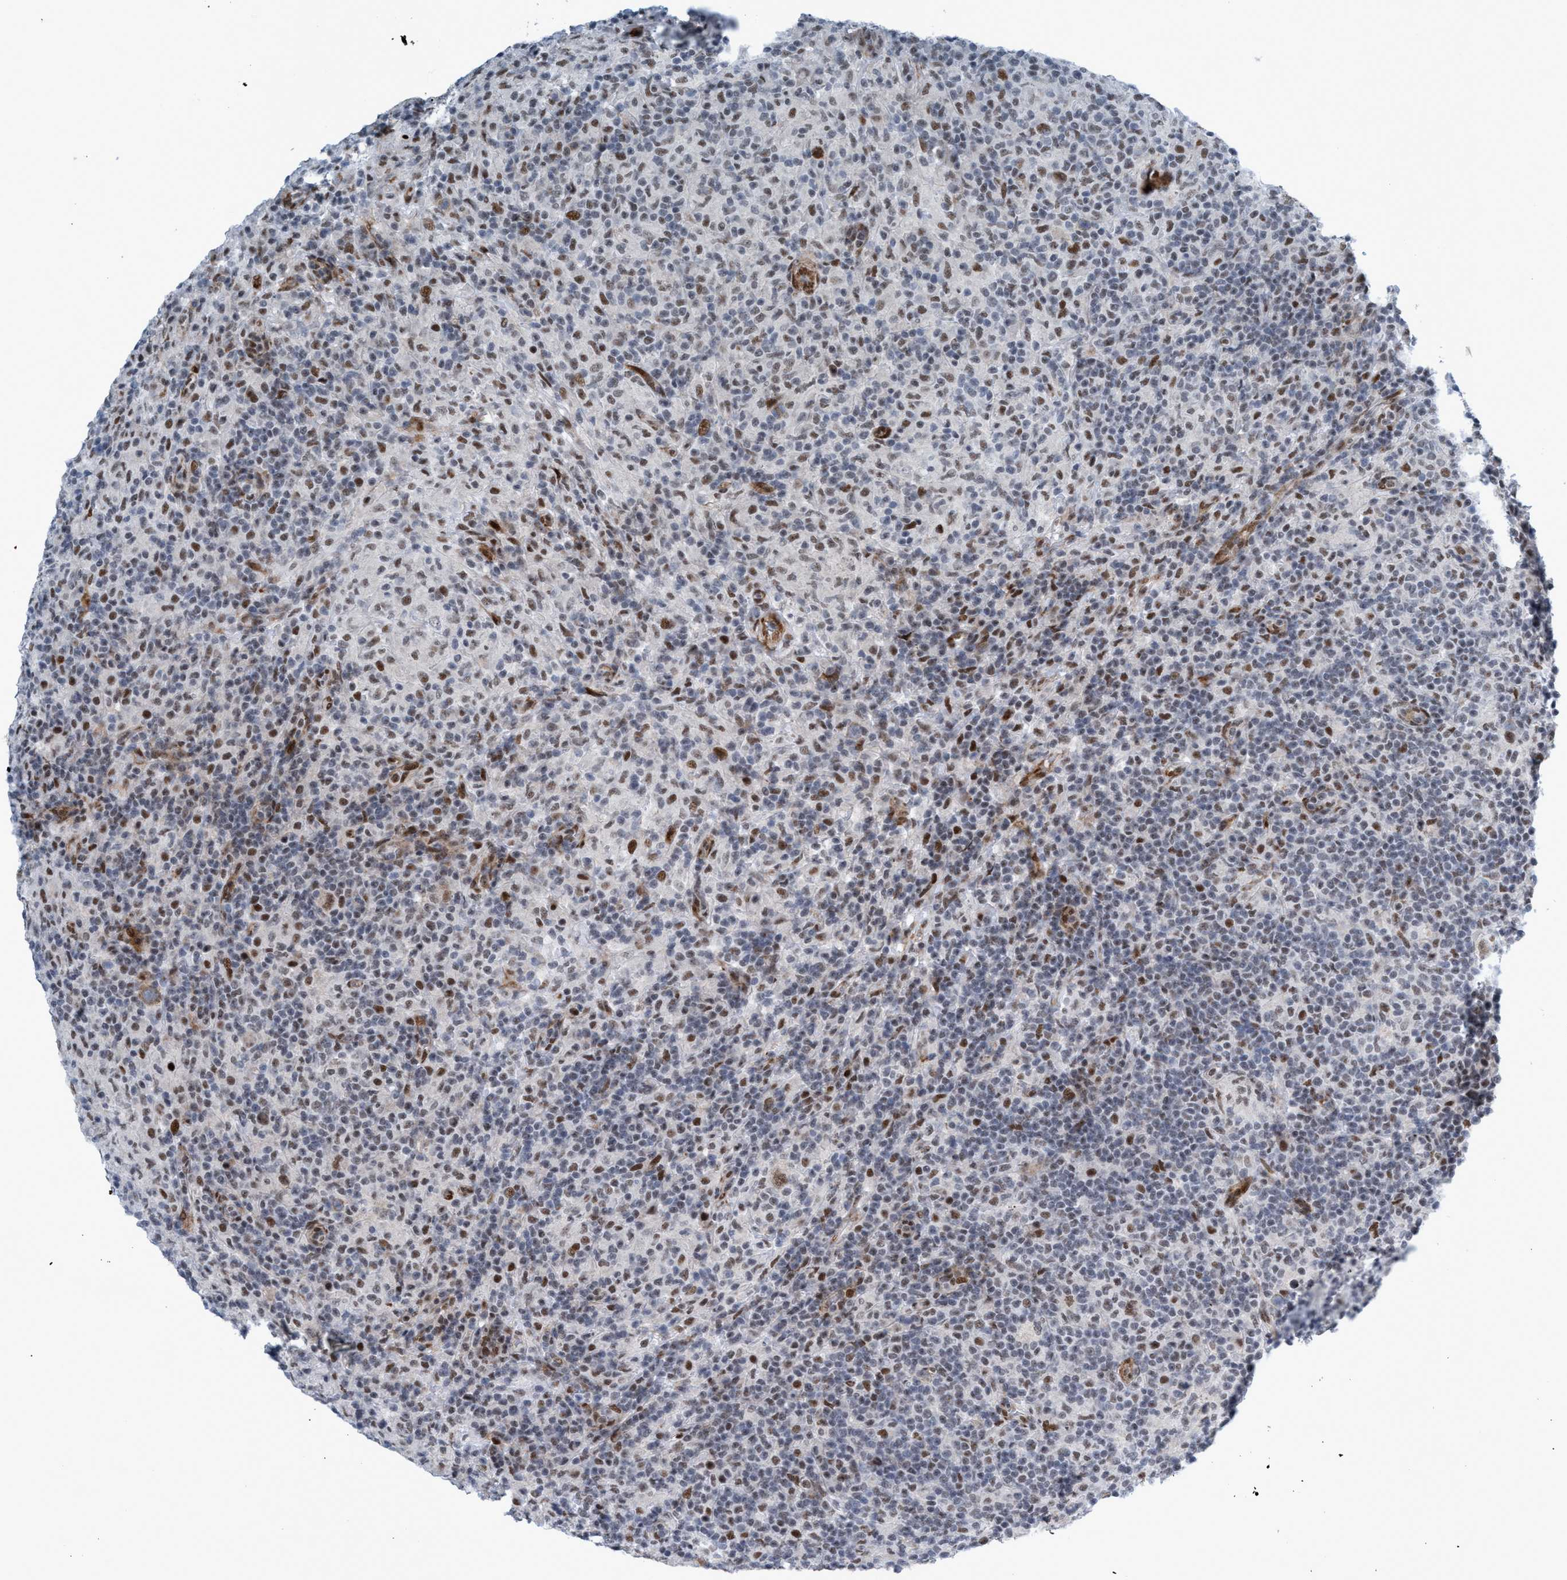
{"staining": {"intensity": "moderate", "quantity": ">75%", "location": "nuclear"}, "tissue": "lymphoma", "cell_type": "Tumor cells", "image_type": "cancer", "snomed": [{"axis": "morphology", "description": "Hodgkin's disease, NOS"}, {"axis": "topography", "description": "Lymph node"}], "caption": "Immunohistochemistry image of neoplastic tissue: human lymphoma stained using immunohistochemistry (IHC) displays medium levels of moderate protein expression localized specifically in the nuclear of tumor cells, appearing as a nuclear brown color.", "gene": "CWC27", "patient": {"sex": "male", "age": 70}}